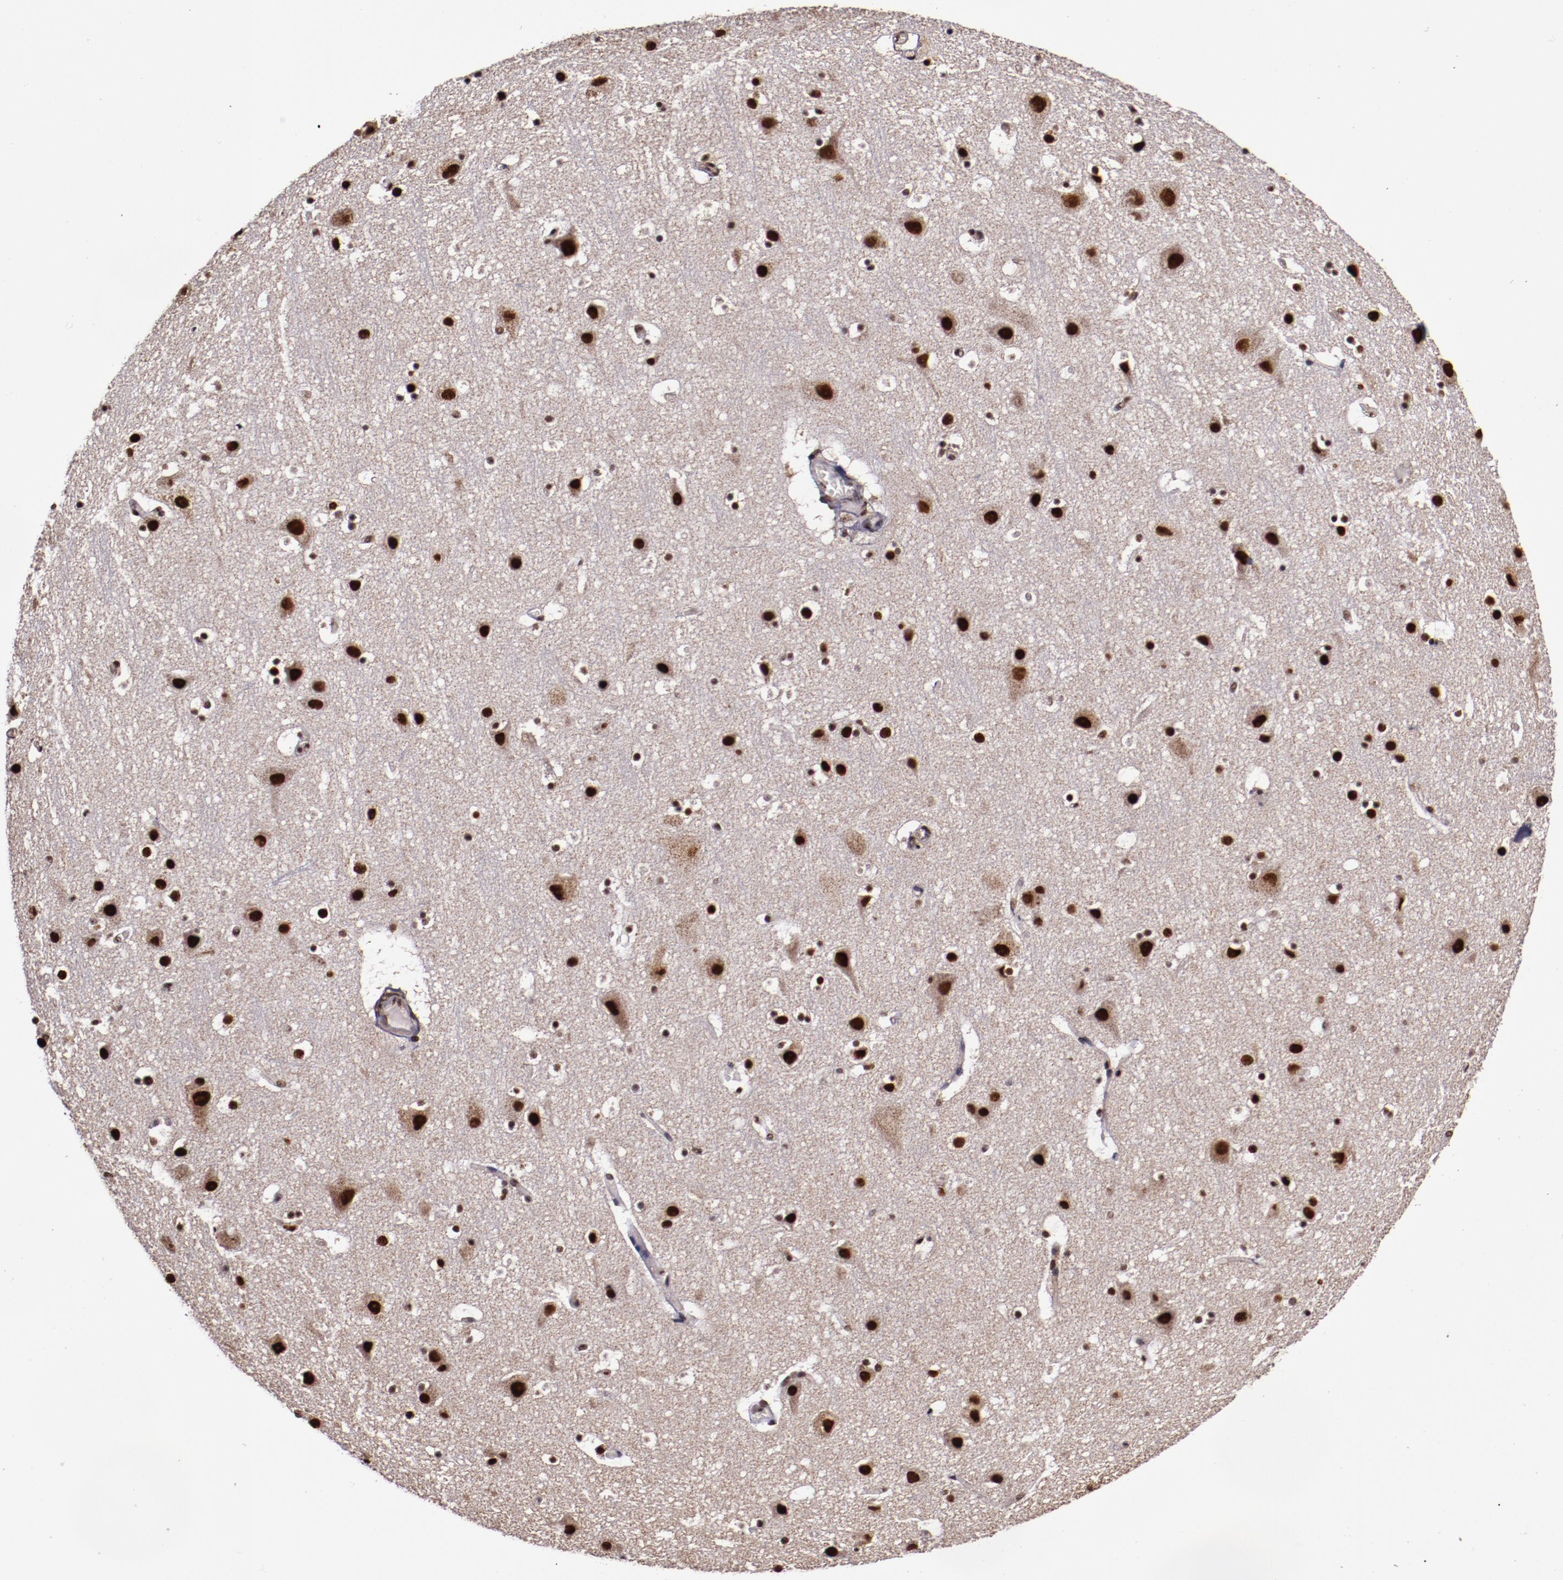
{"staining": {"intensity": "weak", "quantity": ">75%", "location": "nuclear"}, "tissue": "cerebral cortex", "cell_type": "Endothelial cells", "image_type": "normal", "snomed": [{"axis": "morphology", "description": "Normal tissue, NOS"}, {"axis": "topography", "description": "Cerebral cortex"}], "caption": "This image displays immunohistochemistry (IHC) staining of normal cerebral cortex, with low weak nuclear expression in approximately >75% of endothelial cells.", "gene": "CECR2", "patient": {"sex": "male", "age": 45}}